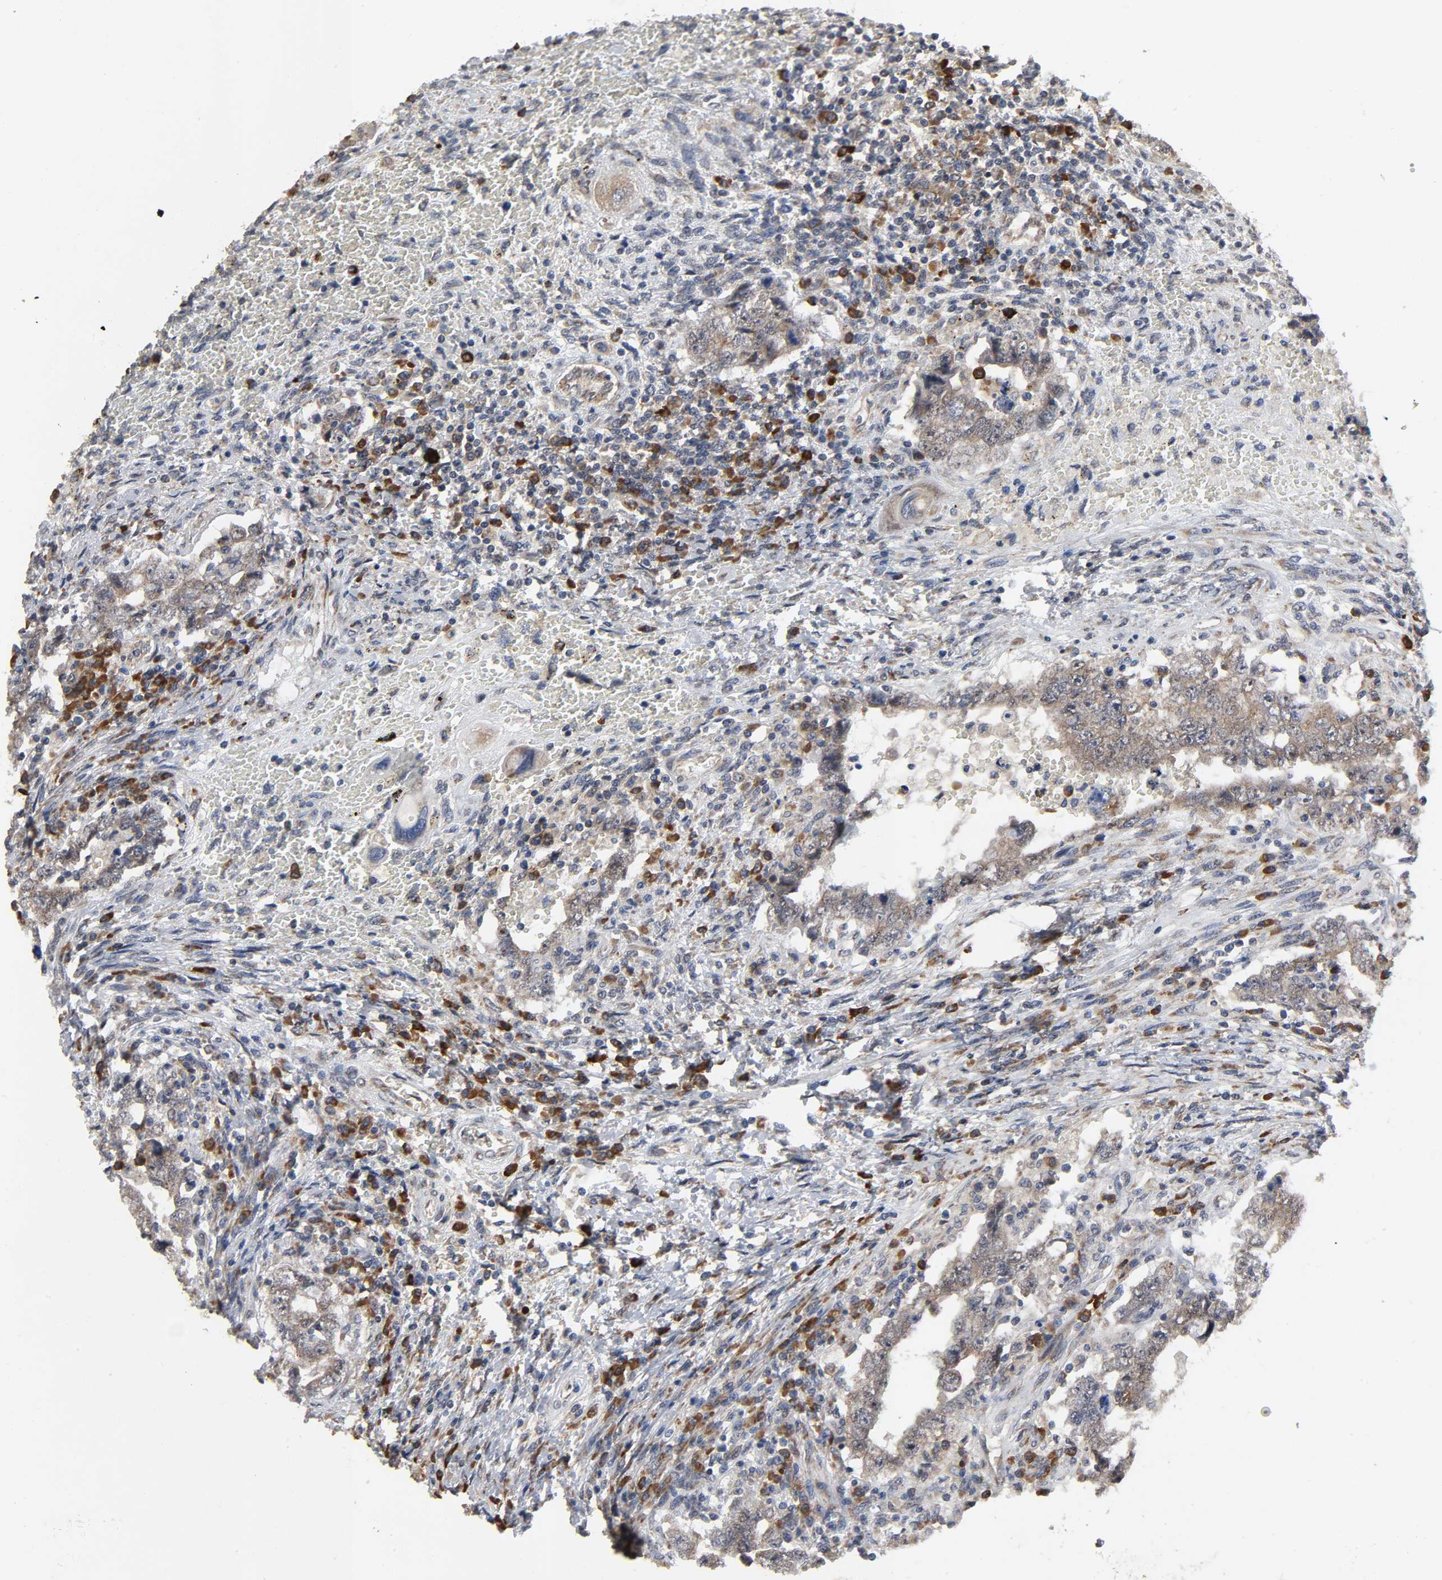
{"staining": {"intensity": "moderate", "quantity": ">75%", "location": "cytoplasmic/membranous"}, "tissue": "testis cancer", "cell_type": "Tumor cells", "image_type": "cancer", "snomed": [{"axis": "morphology", "description": "Carcinoma, Embryonal, NOS"}, {"axis": "topography", "description": "Testis"}], "caption": "This photomicrograph demonstrates immunohistochemistry staining of embryonal carcinoma (testis), with medium moderate cytoplasmic/membranous expression in approximately >75% of tumor cells.", "gene": "SLC30A9", "patient": {"sex": "male", "age": 26}}